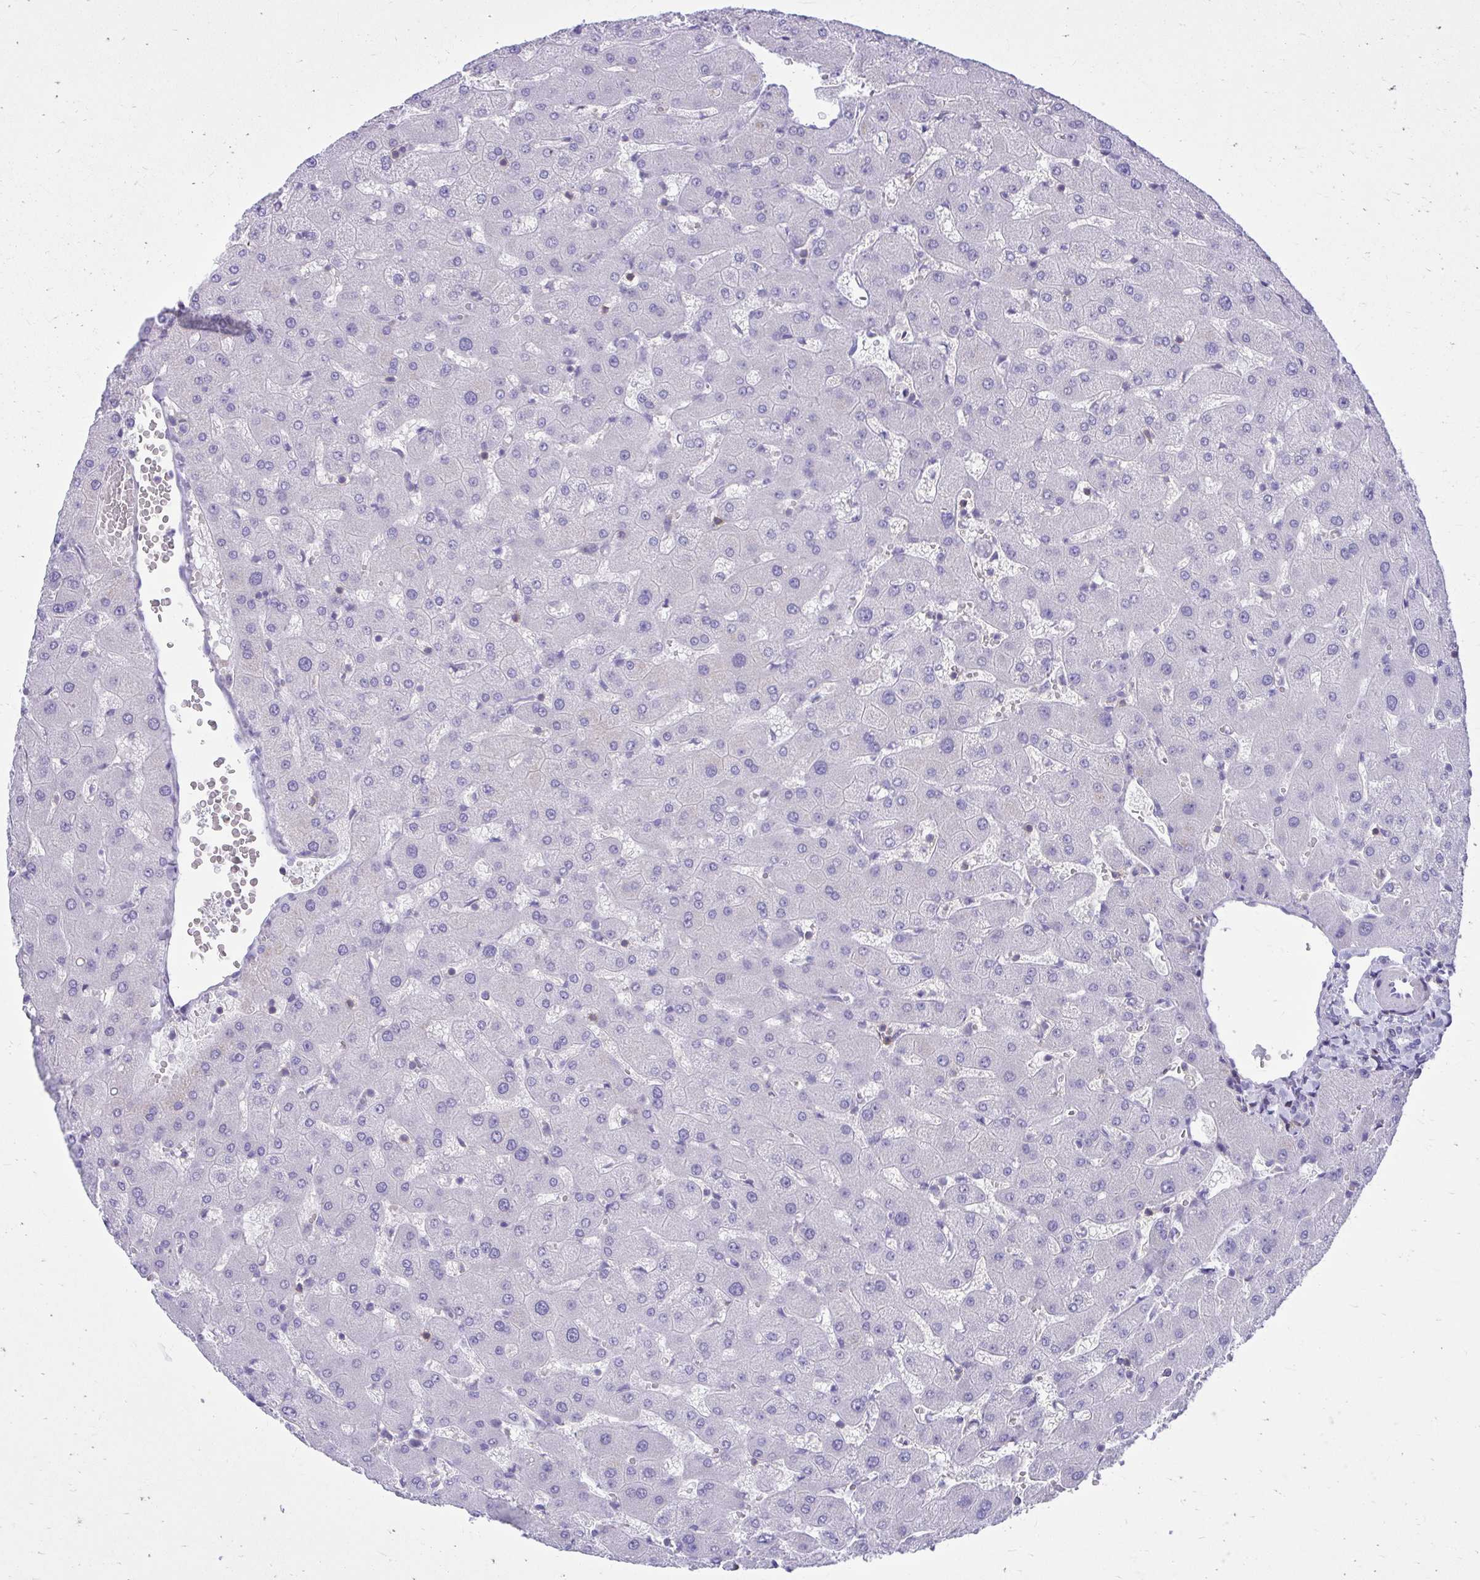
{"staining": {"intensity": "negative", "quantity": "none", "location": "none"}, "tissue": "liver", "cell_type": "Cholangiocytes", "image_type": "normal", "snomed": [{"axis": "morphology", "description": "Normal tissue, NOS"}, {"axis": "topography", "description": "Liver"}], "caption": "Immunohistochemical staining of benign liver reveals no significant staining in cholangiocytes.", "gene": "GPRIN3", "patient": {"sex": "female", "age": 63}}